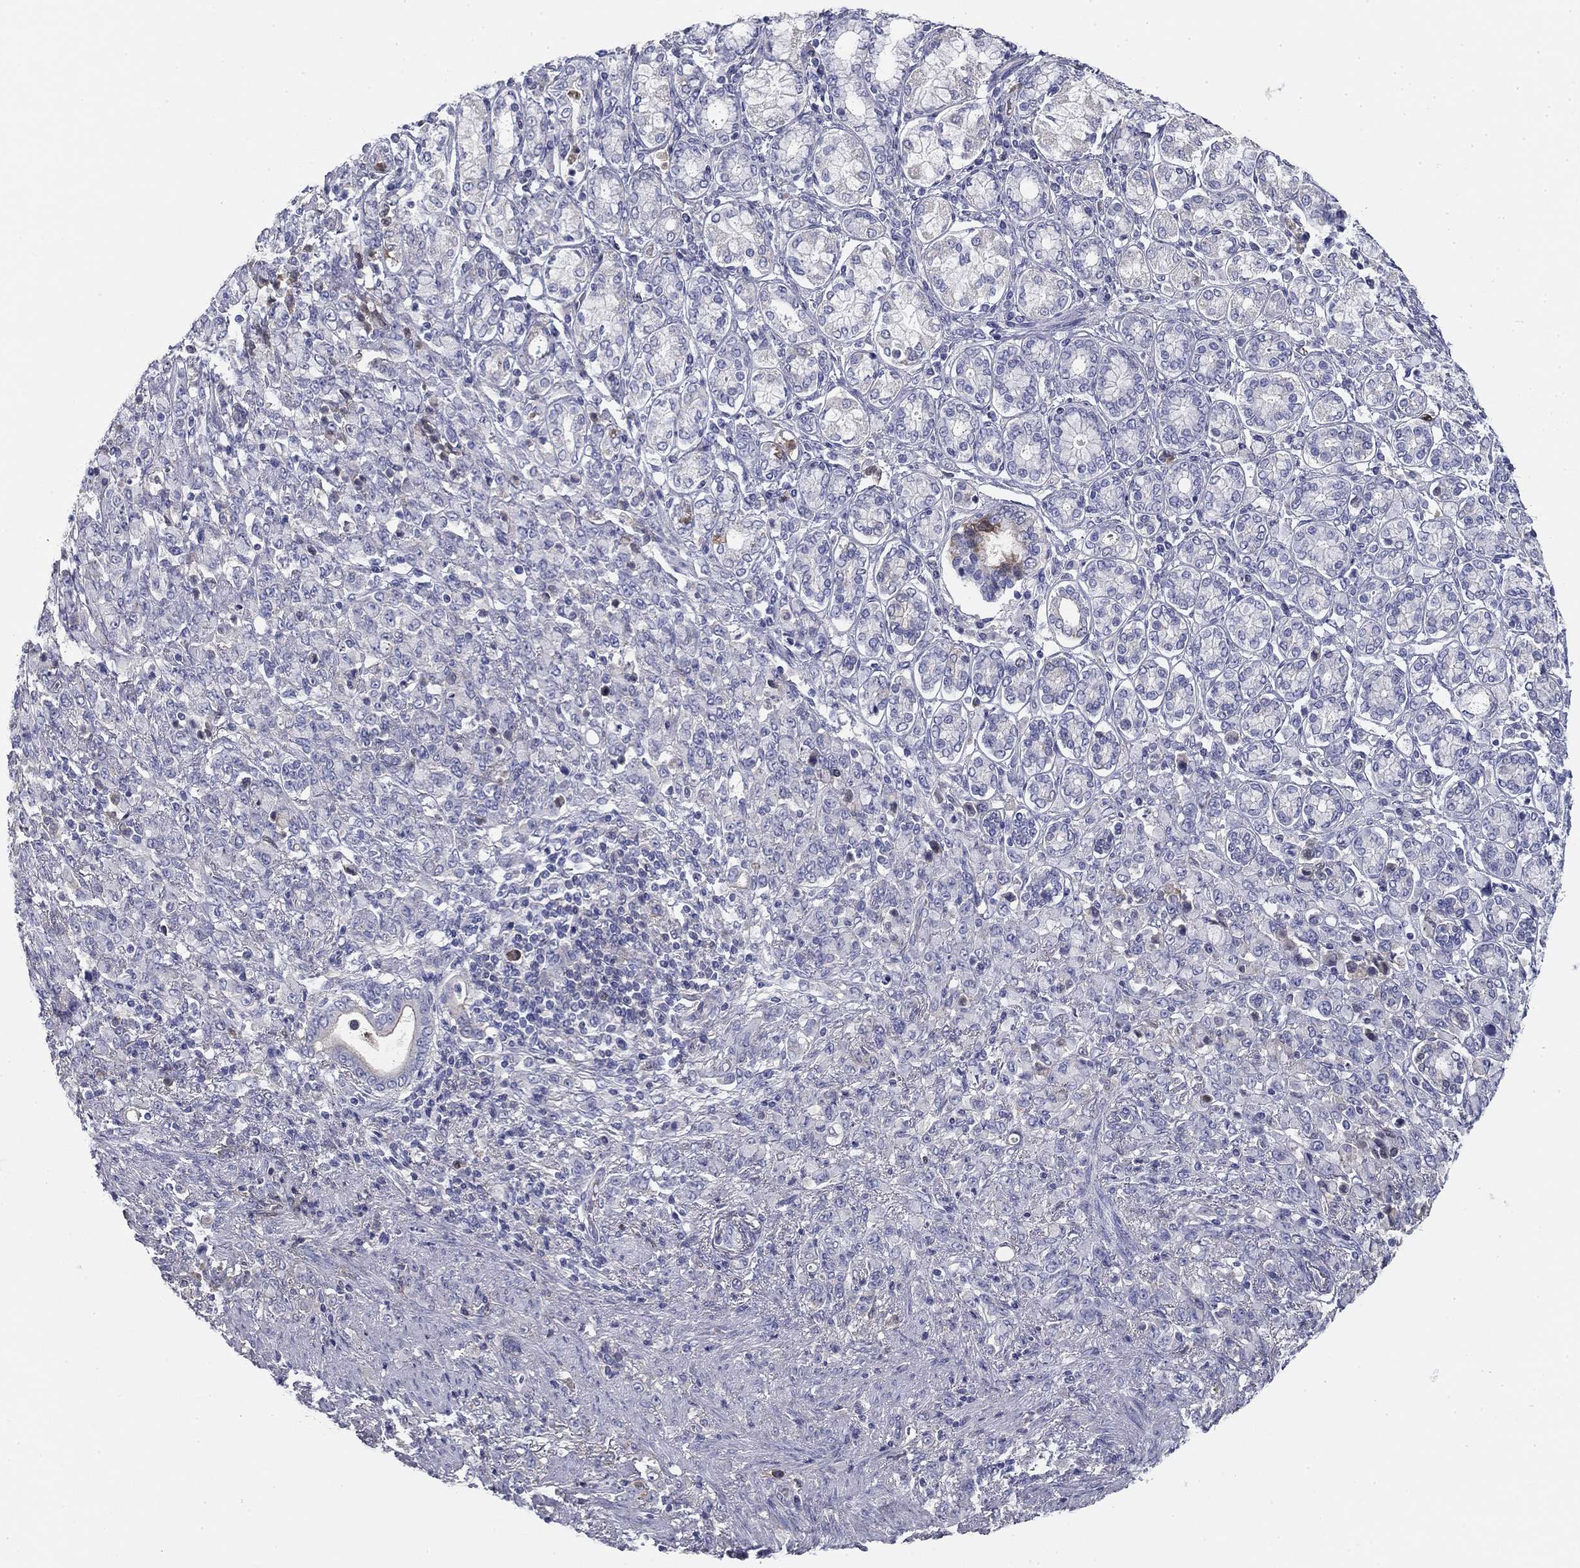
{"staining": {"intensity": "negative", "quantity": "none", "location": "none"}, "tissue": "stomach cancer", "cell_type": "Tumor cells", "image_type": "cancer", "snomed": [{"axis": "morphology", "description": "Normal tissue, NOS"}, {"axis": "morphology", "description": "Adenocarcinoma, NOS"}, {"axis": "topography", "description": "Stomach"}], "caption": "Immunohistochemistry (IHC) photomicrograph of neoplastic tissue: adenocarcinoma (stomach) stained with DAB (3,3'-diaminobenzidine) displays no significant protein positivity in tumor cells.", "gene": "CPLX4", "patient": {"sex": "female", "age": 79}}